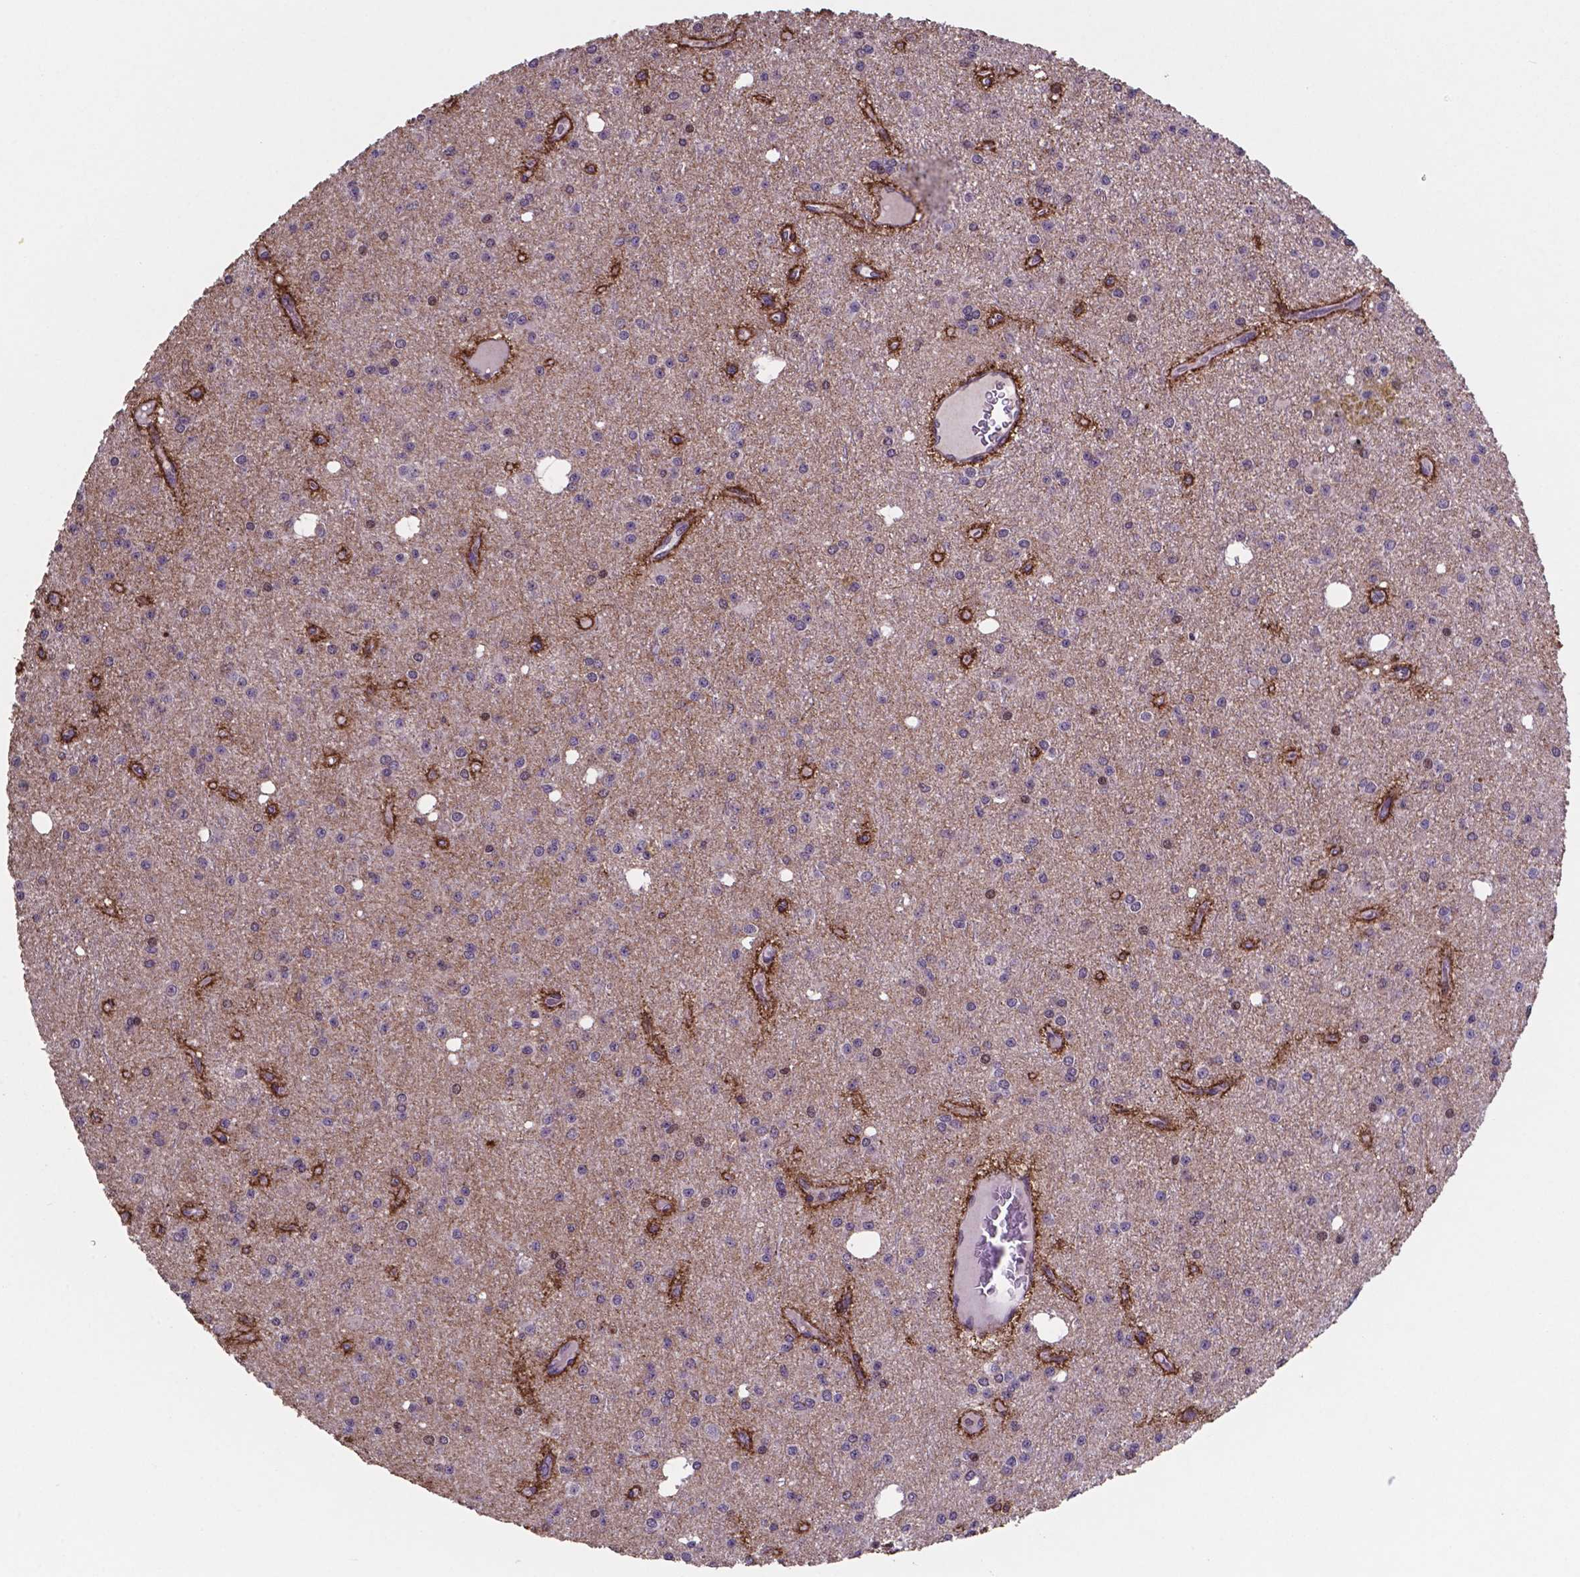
{"staining": {"intensity": "moderate", "quantity": "<25%", "location": "nuclear"}, "tissue": "glioma", "cell_type": "Tumor cells", "image_type": "cancer", "snomed": [{"axis": "morphology", "description": "Glioma, malignant, Low grade"}, {"axis": "topography", "description": "Brain"}], "caption": "Glioma stained for a protein displays moderate nuclear positivity in tumor cells. Ihc stains the protein of interest in brown and the nuclei are stained blue.", "gene": "MLC1", "patient": {"sex": "male", "age": 27}}